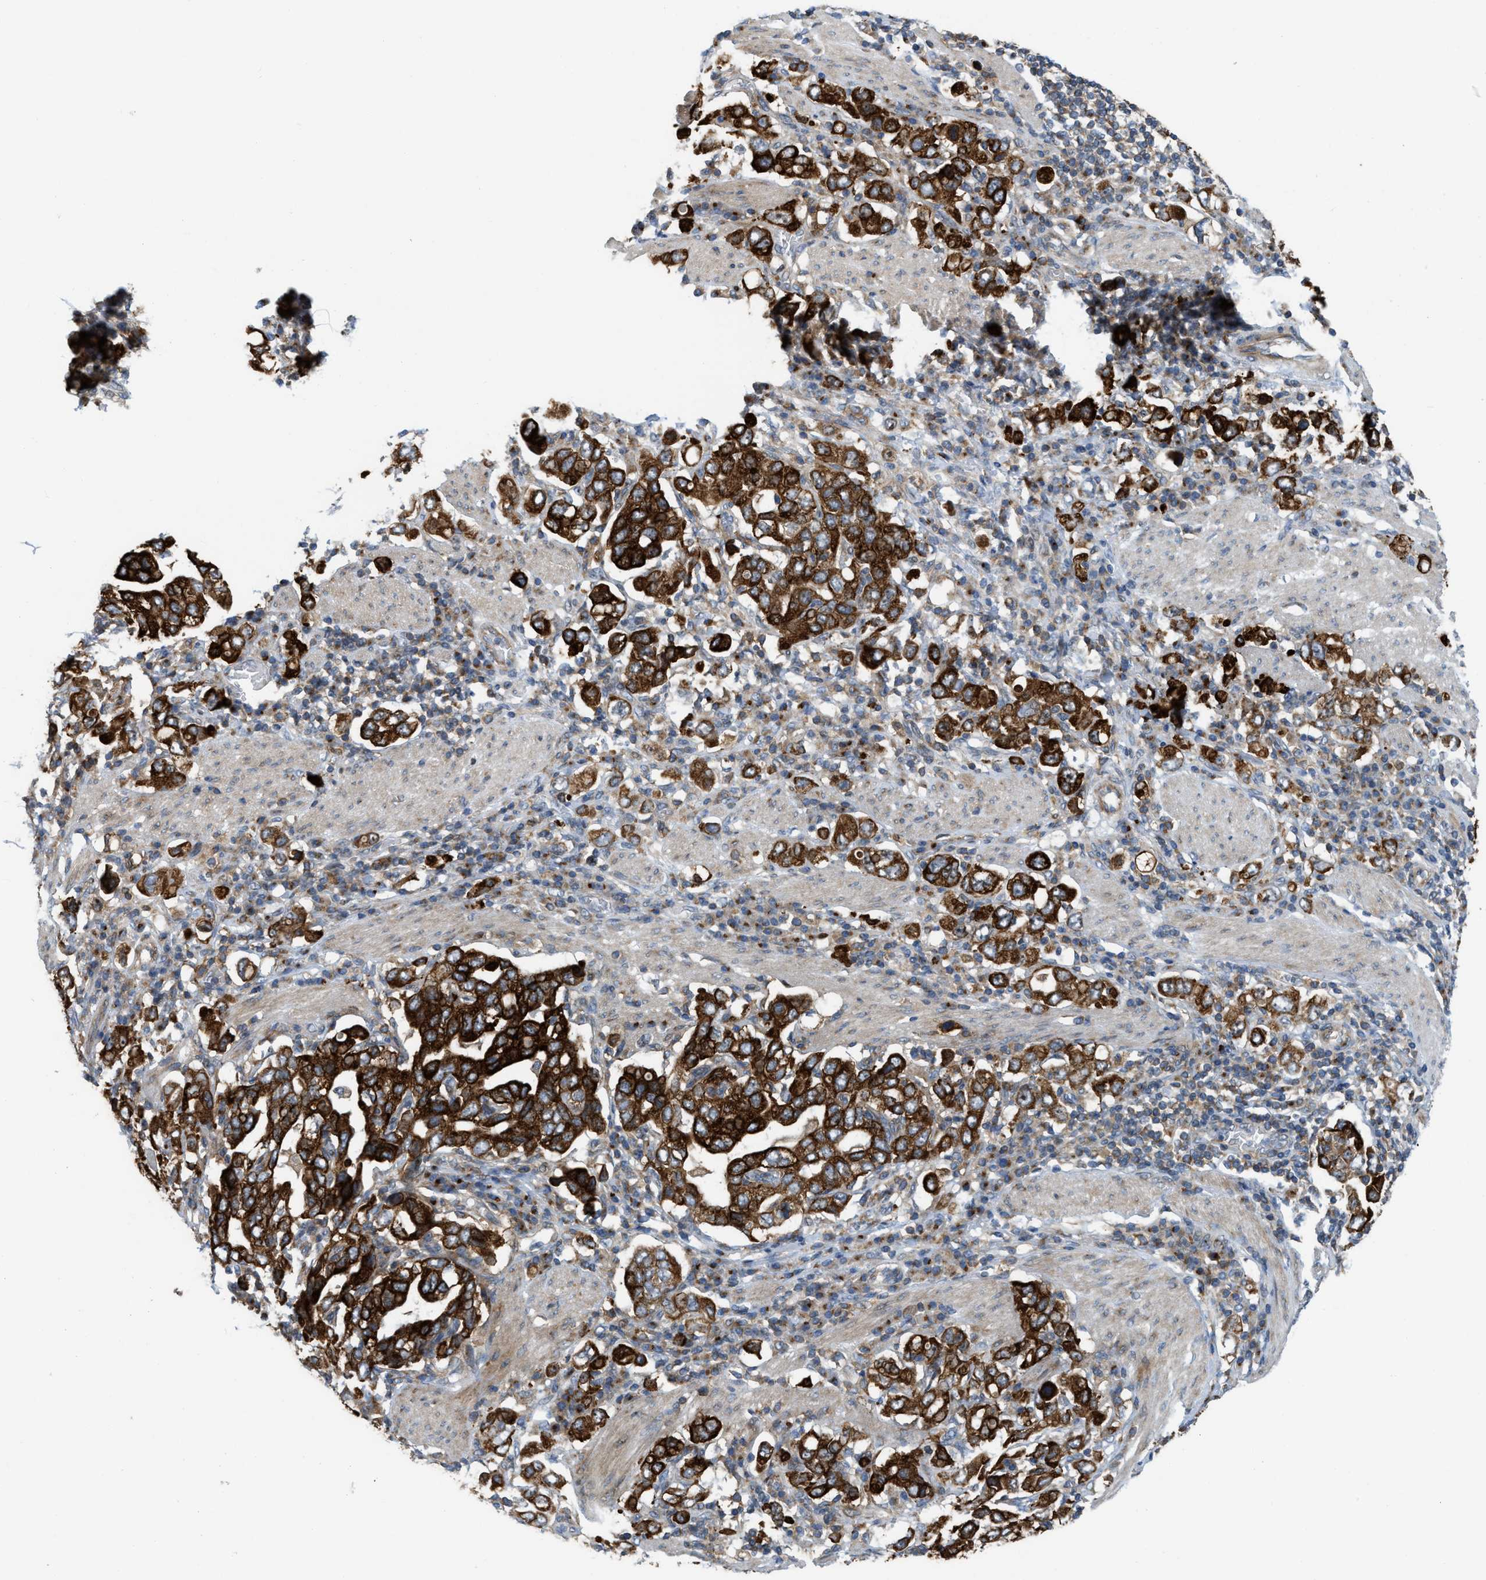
{"staining": {"intensity": "strong", "quantity": ">75%", "location": "cytoplasmic/membranous"}, "tissue": "stomach cancer", "cell_type": "Tumor cells", "image_type": "cancer", "snomed": [{"axis": "morphology", "description": "Adenocarcinoma, NOS"}, {"axis": "topography", "description": "Stomach, upper"}], "caption": "A high amount of strong cytoplasmic/membranous staining is seen in about >75% of tumor cells in stomach adenocarcinoma tissue. Using DAB (3,3'-diaminobenzidine) (brown) and hematoxylin (blue) stains, captured at high magnification using brightfield microscopy.", "gene": "DIPK1A", "patient": {"sex": "male", "age": 62}}